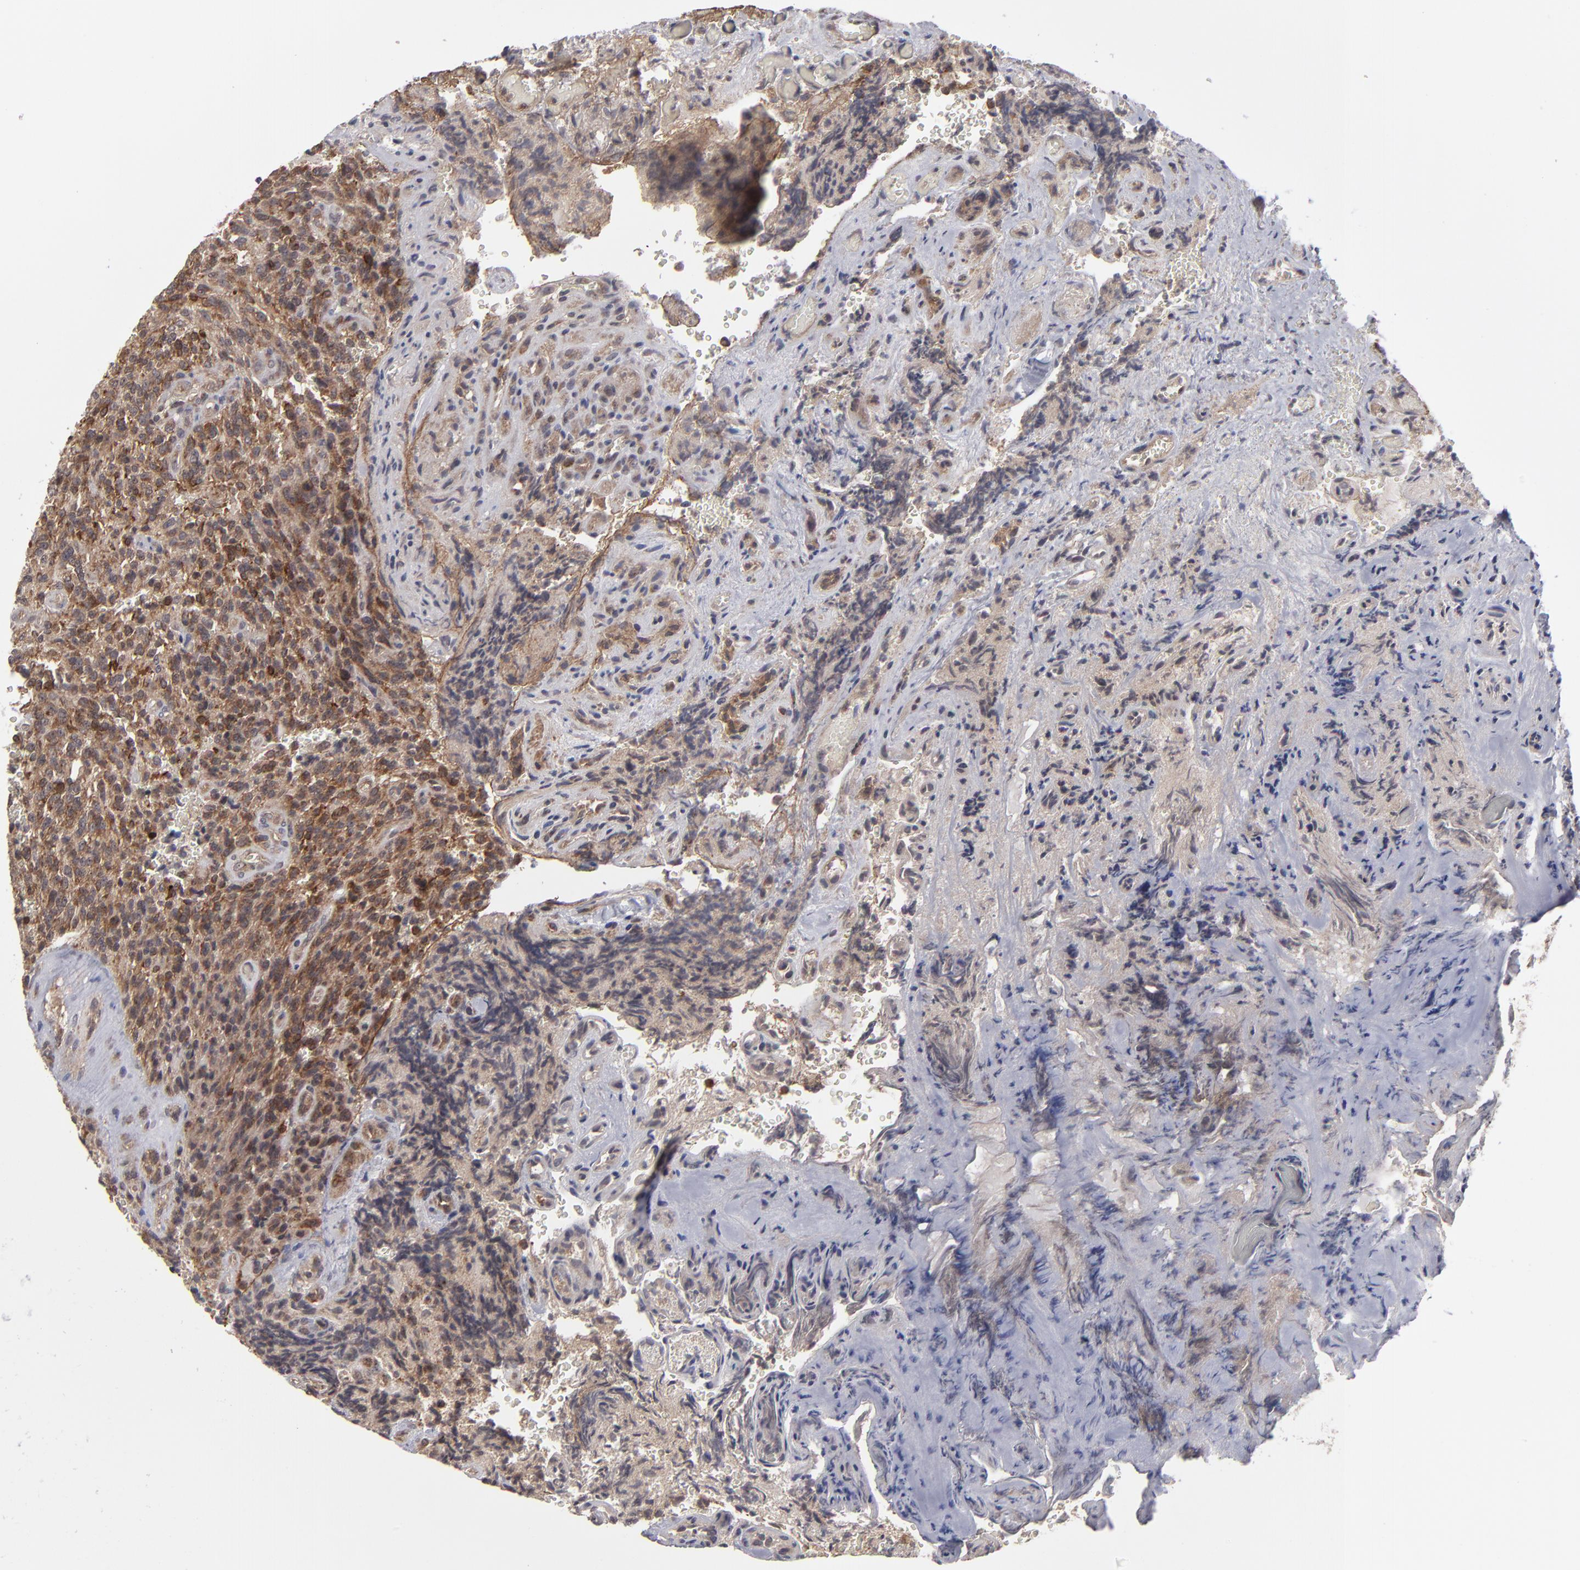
{"staining": {"intensity": "strong", "quantity": ">75%", "location": "cytoplasmic/membranous"}, "tissue": "glioma", "cell_type": "Tumor cells", "image_type": "cancer", "snomed": [{"axis": "morphology", "description": "Normal tissue, NOS"}, {"axis": "morphology", "description": "Glioma, malignant, High grade"}, {"axis": "topography", "description": "Cerebral cortex"}], "caption": "Glioma was stained to show a protein in brown. There is high levels of strong cytoplasmic/membranous expression in approximately >75% of tumor cells.", "gene": "GLCCI1", "patient": {"sex": "male", "age": 56}}